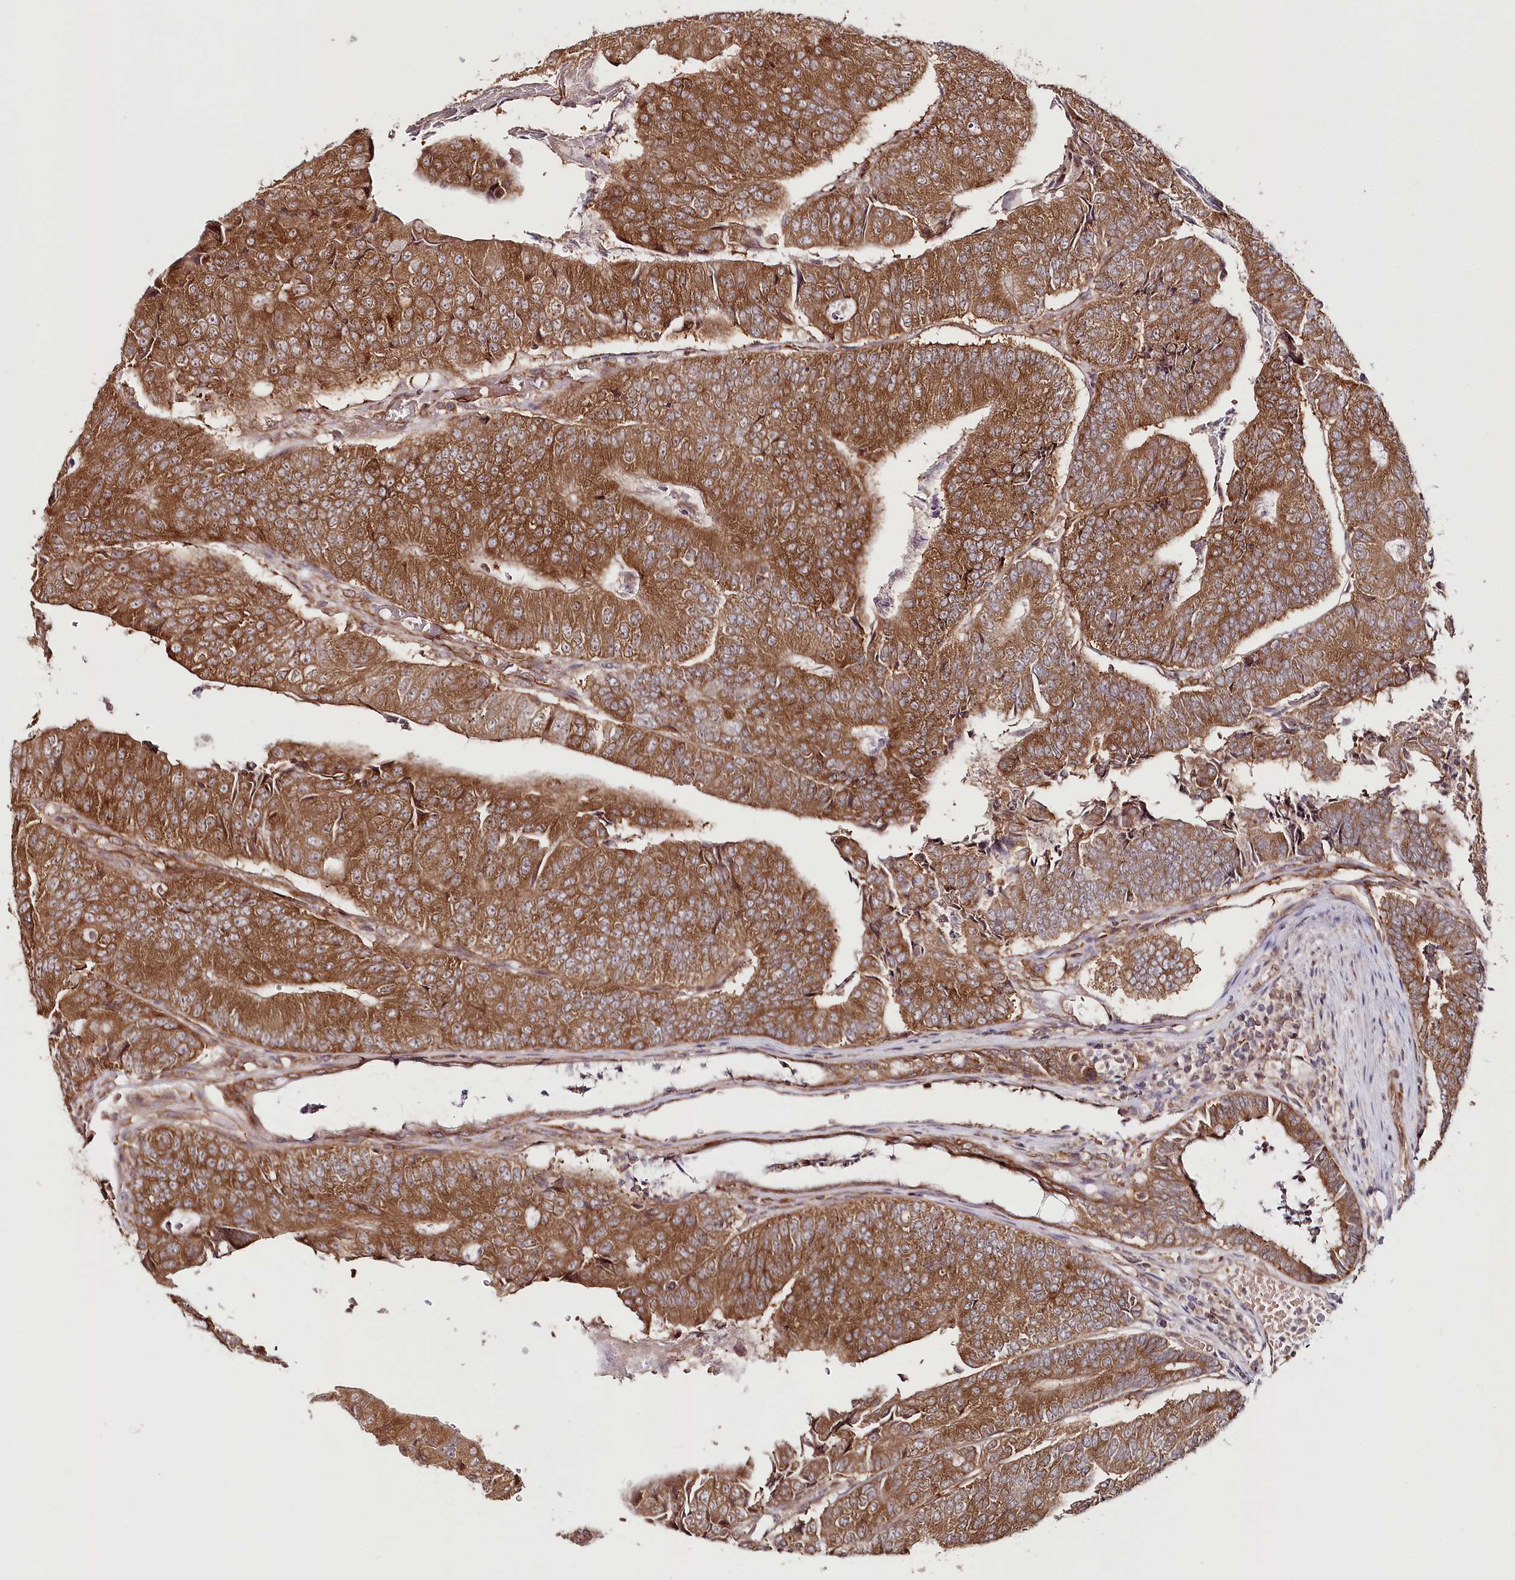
{"staining": {"intensity": "moderate", "quantity": ">75%", "location": "cytoplasmic/membranous"}, "tissue": "colorectal cancer", "cell_type": "Tumor cells", "image_type": "cancer", "snomed": [{"axis": "morphology", "description": "Adenocarcinoma, NOS"}, {"axis": "topography", "description": "Colon"}], "caption": "IHC of human colorectal adenocarcinoma displays medium levels of moderate cytoplasmic/membranous staining in about >75% of tumor cells.", "gene": "OTUD4", "patient": {"sex": "female", "age": 67}}